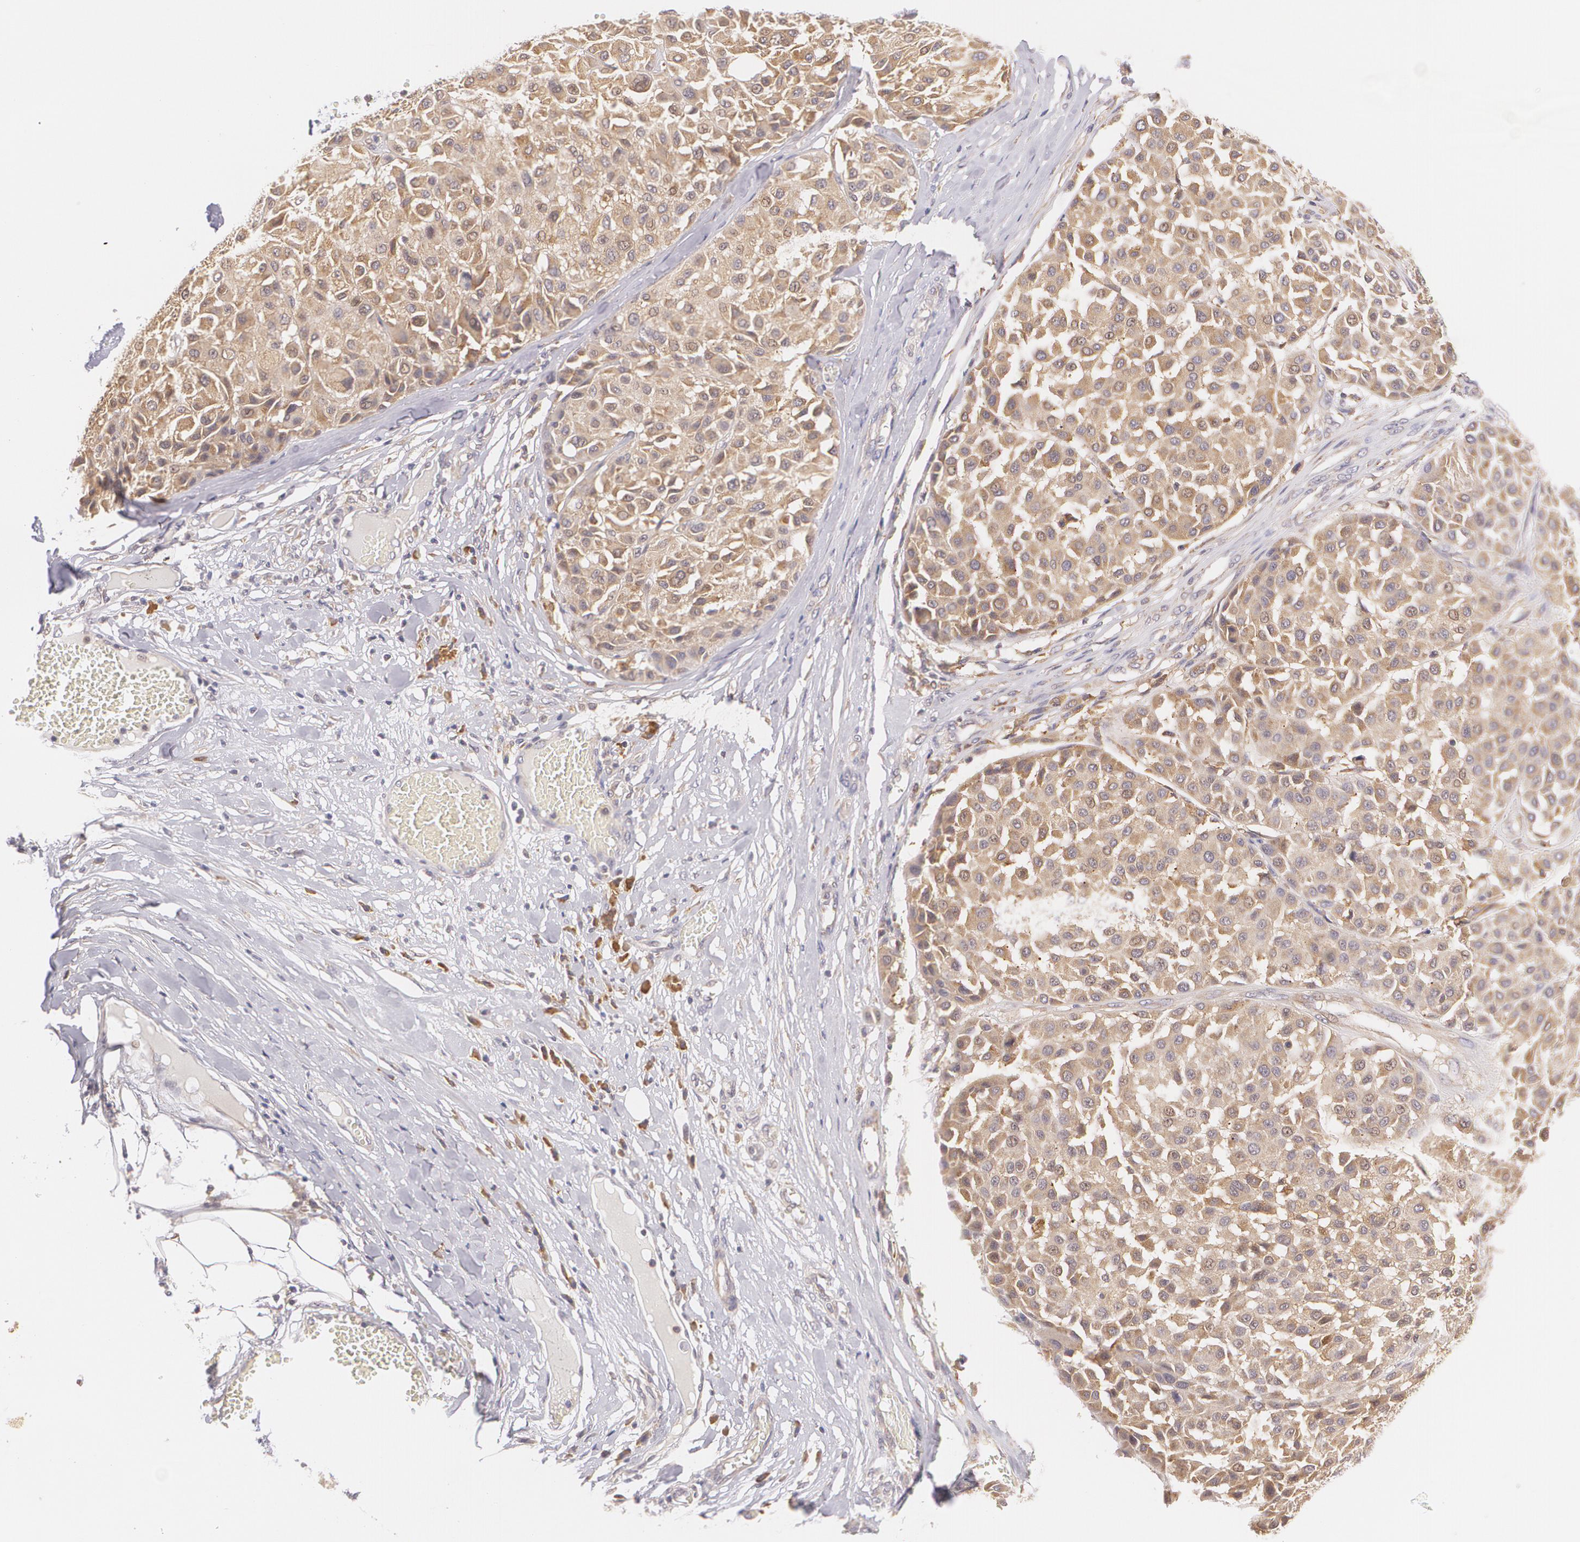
{"staining": {"intensity": "moderate", "quantity": ">75%", "location": "cytoplasmic/membranous"}, "tissue": "melanoma", "cell_type": "Tumor cells", "image_type": "cancer", "snomed": [{"axis": "morphology", "description": "Malignant melanoma, Metastatic site"}, {"axis": "topography", "description": "Soft tissue"}], "caption": "A micrograph of human melanoma stained for a protein exhibits moderate cytoplasmic/membranous brown staining in tumor cells. The staining was performed using DAB, with brown indicating positive protein expression. Nuclei are stained blue with hematoxylin.", "gene": "CCL17", "patient": {"sex": "male", "age": 41}}